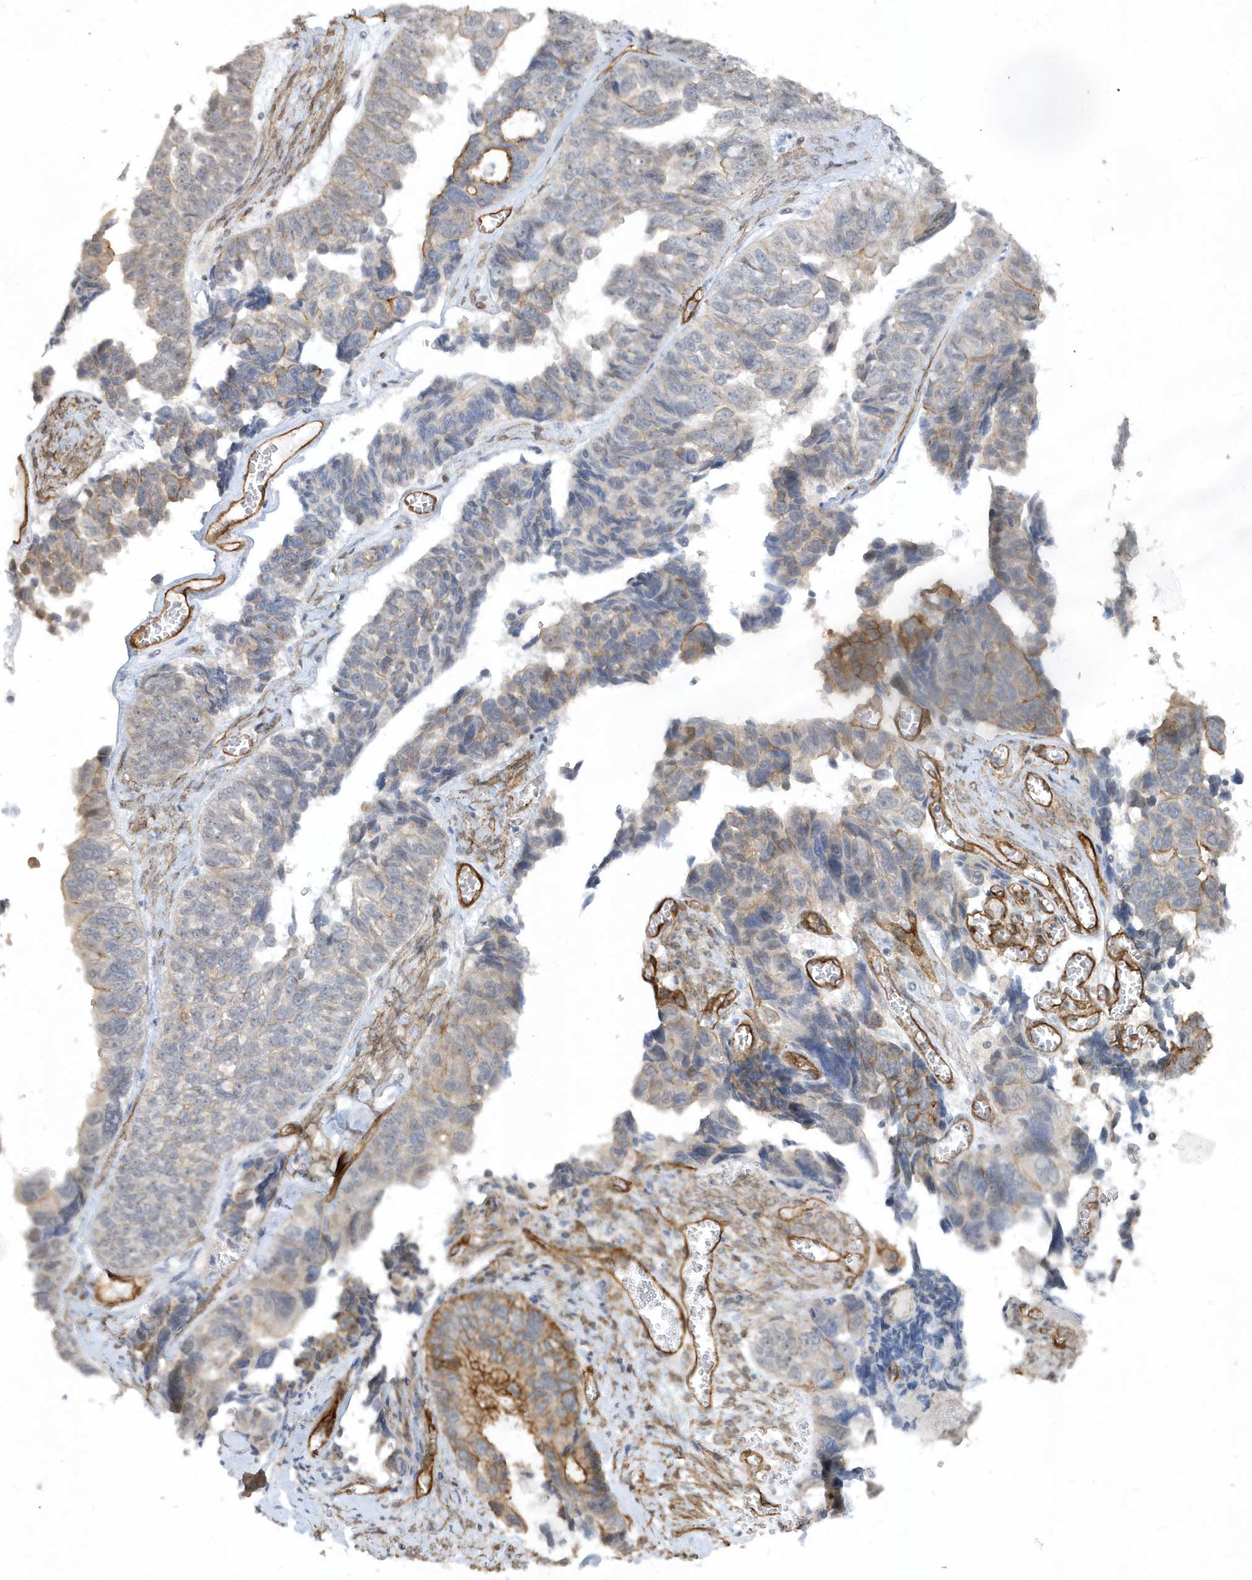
{"staining": {"intensity": "moderate", "quantity": "<25%", "location": "cytoplasmic/membranous"}, "tissue": "ovarian cancer", "cell_type": "Tumor cells", "image_type": "cancer", "snomed": [{"axis": "morphology", "description": "Cystadenocarcinoma, serous, NOS"}, {"axis": "topography", "description": "Ovary"}], "caption": "Tumor cells show moderate cytoplasmic/membranous staining in approximately <25% of cells in ovarian serous cystadenocarcinoma.", "gene": "RAI14", "patient": {"sex": "female", "age": 79}}